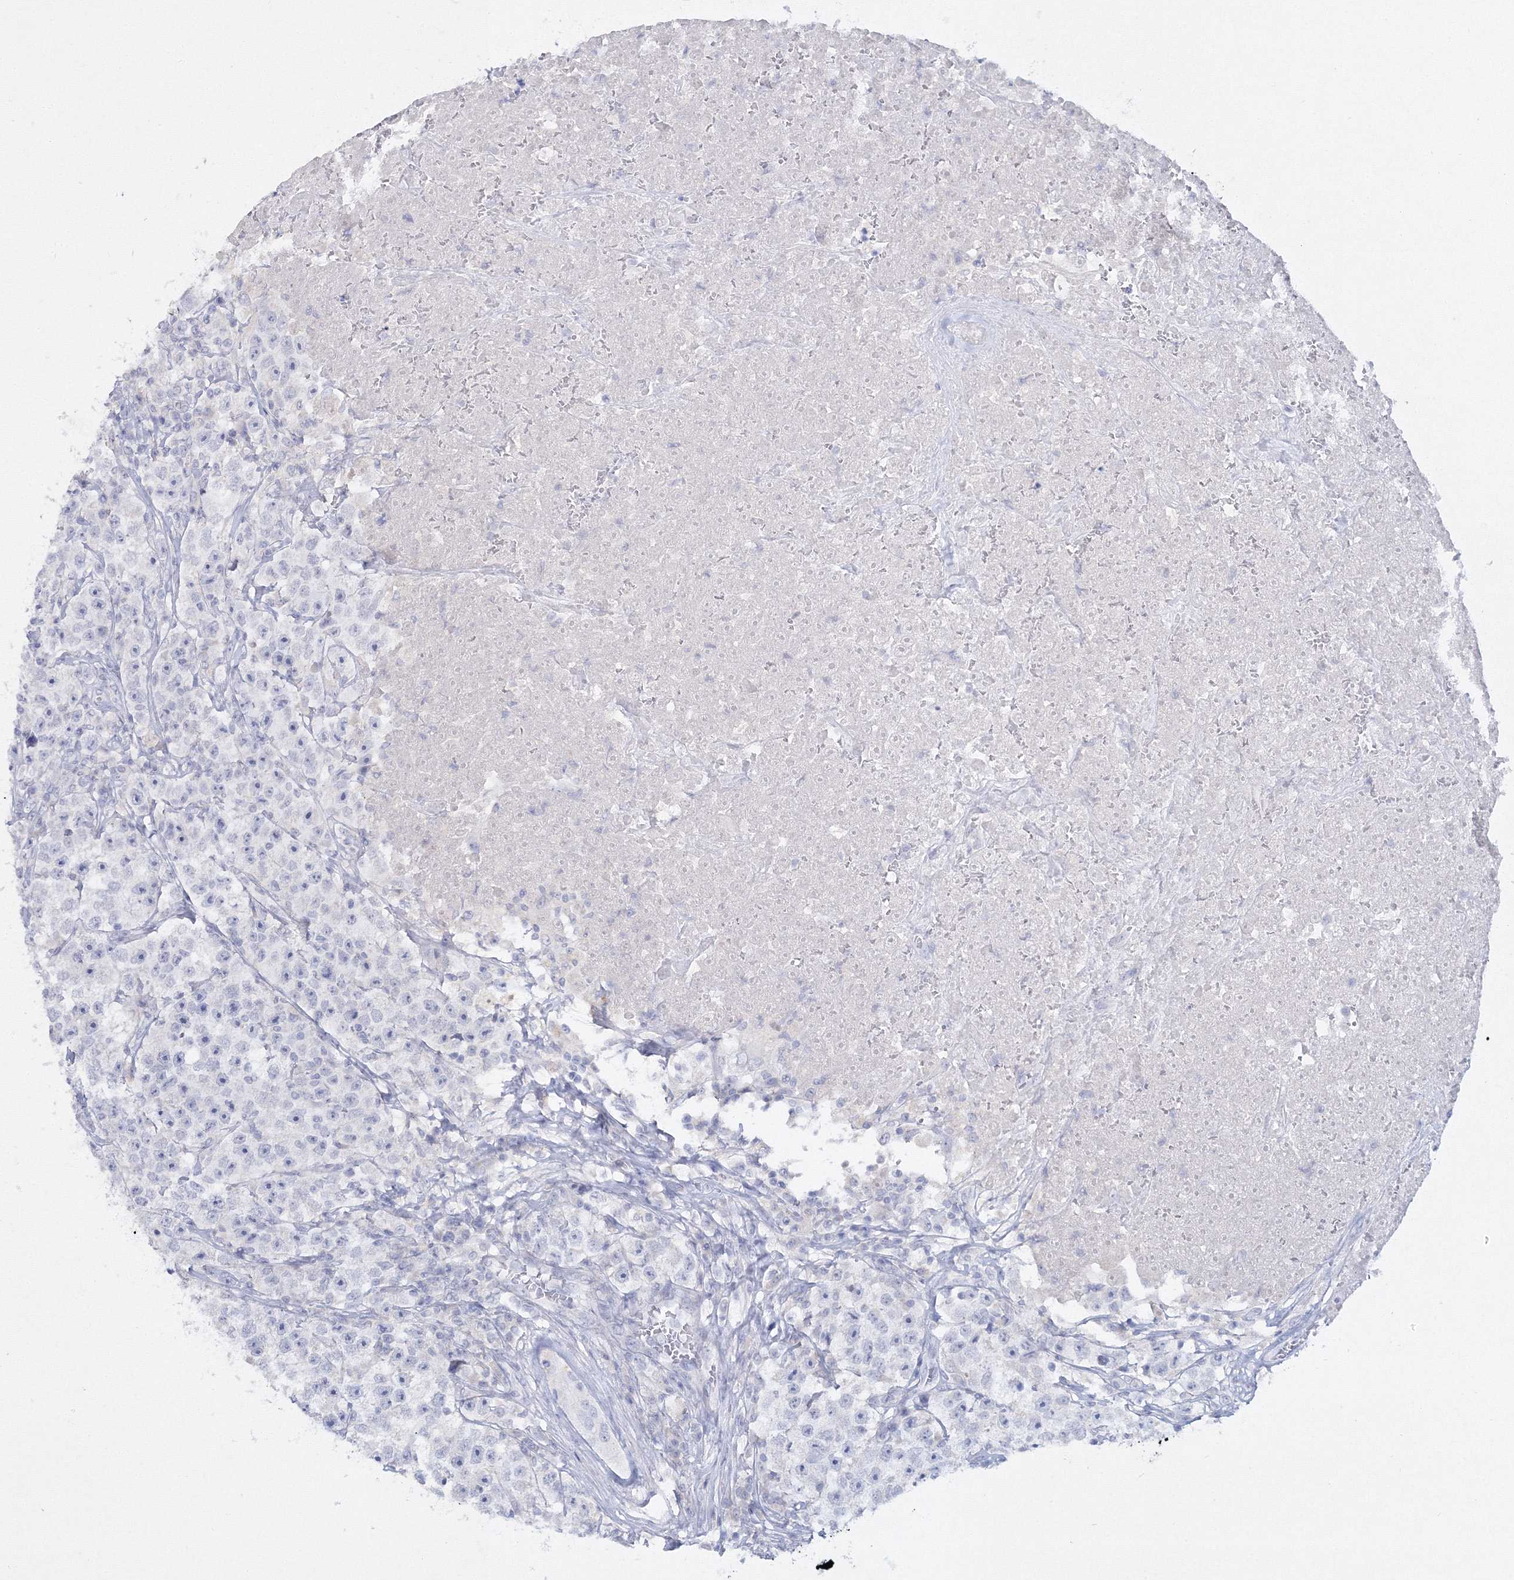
{"staining": {"intensity": "negative", "quantity": "none", "location": "none"}, "tissue": "testis cancer", "cell_type": "Tumor cells", "image_type": "cancer", "snomed": [{"axis": "morphology", "description": "Seminoma, NOS"}, {"axis": "topography", "description": "Testis"}], "caption": "This is a micrograph of immunohistochemistry staining of testis cancer (seminoma), which shows no expression in tumor cells.", "gene": "NEU4", "patient": {"sex": "male", "age": 22}}